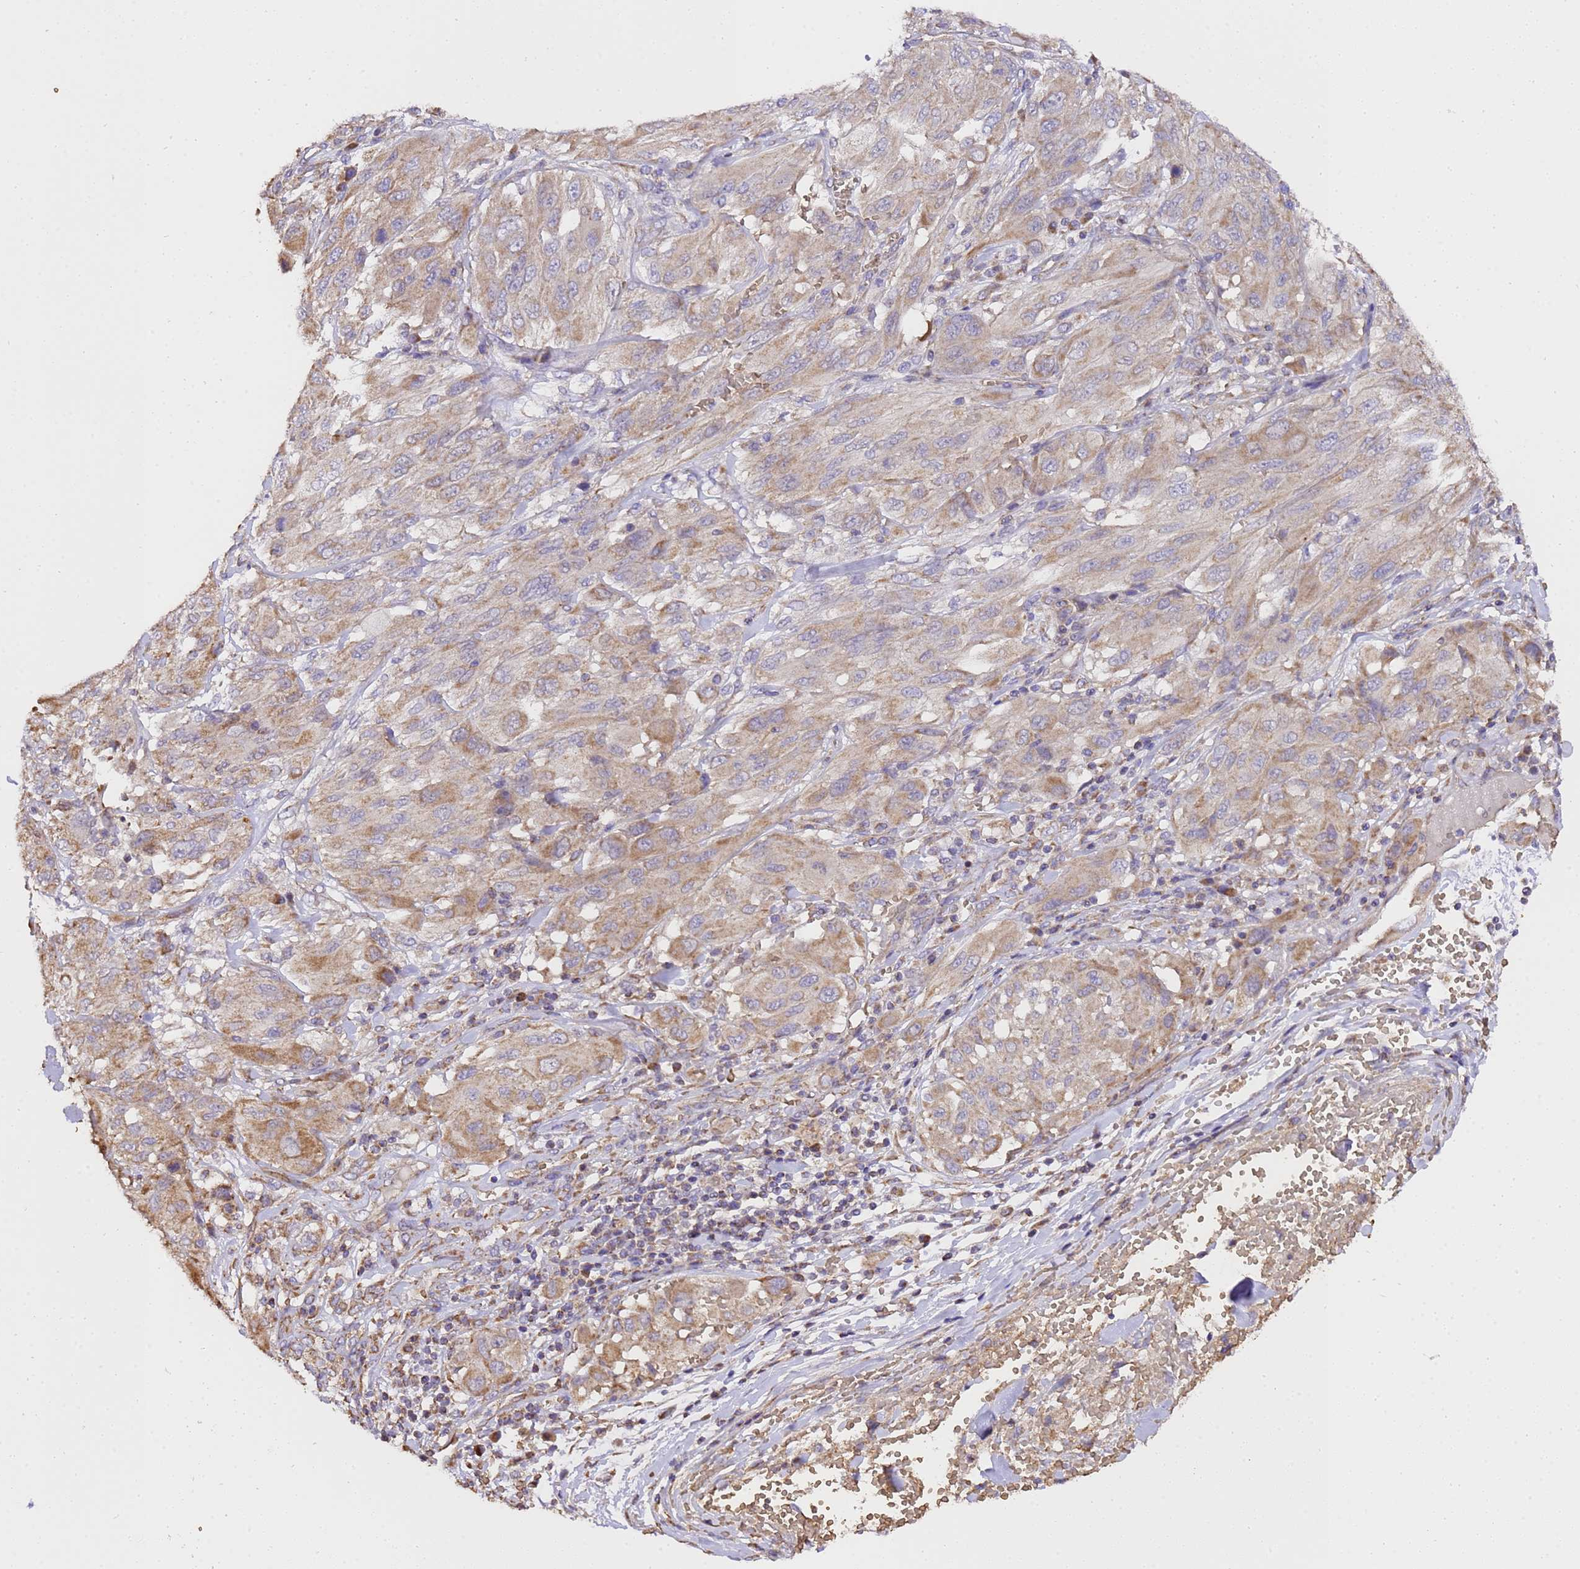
{"staining": {"intensity": "moderate", "quantity": ">75%", "location": "cytoplasmic/membranous"}, "tissue": "melanoma", "cell_type": "Tumor cells", "image_type": "cancer", "snomed": [{"axis": "morphology", "description": "Malignant melanoma, NOS"}, {"axis": "topography", "description": "Skin"}], "caption": "This is a micrograph of IHC staining of melanoma, which shows moderate positivity in the cytoplasmic/membranous of tumor cells.", "gene": "LRRIQ1", "patient": {"sex": "female", "age": 91}}